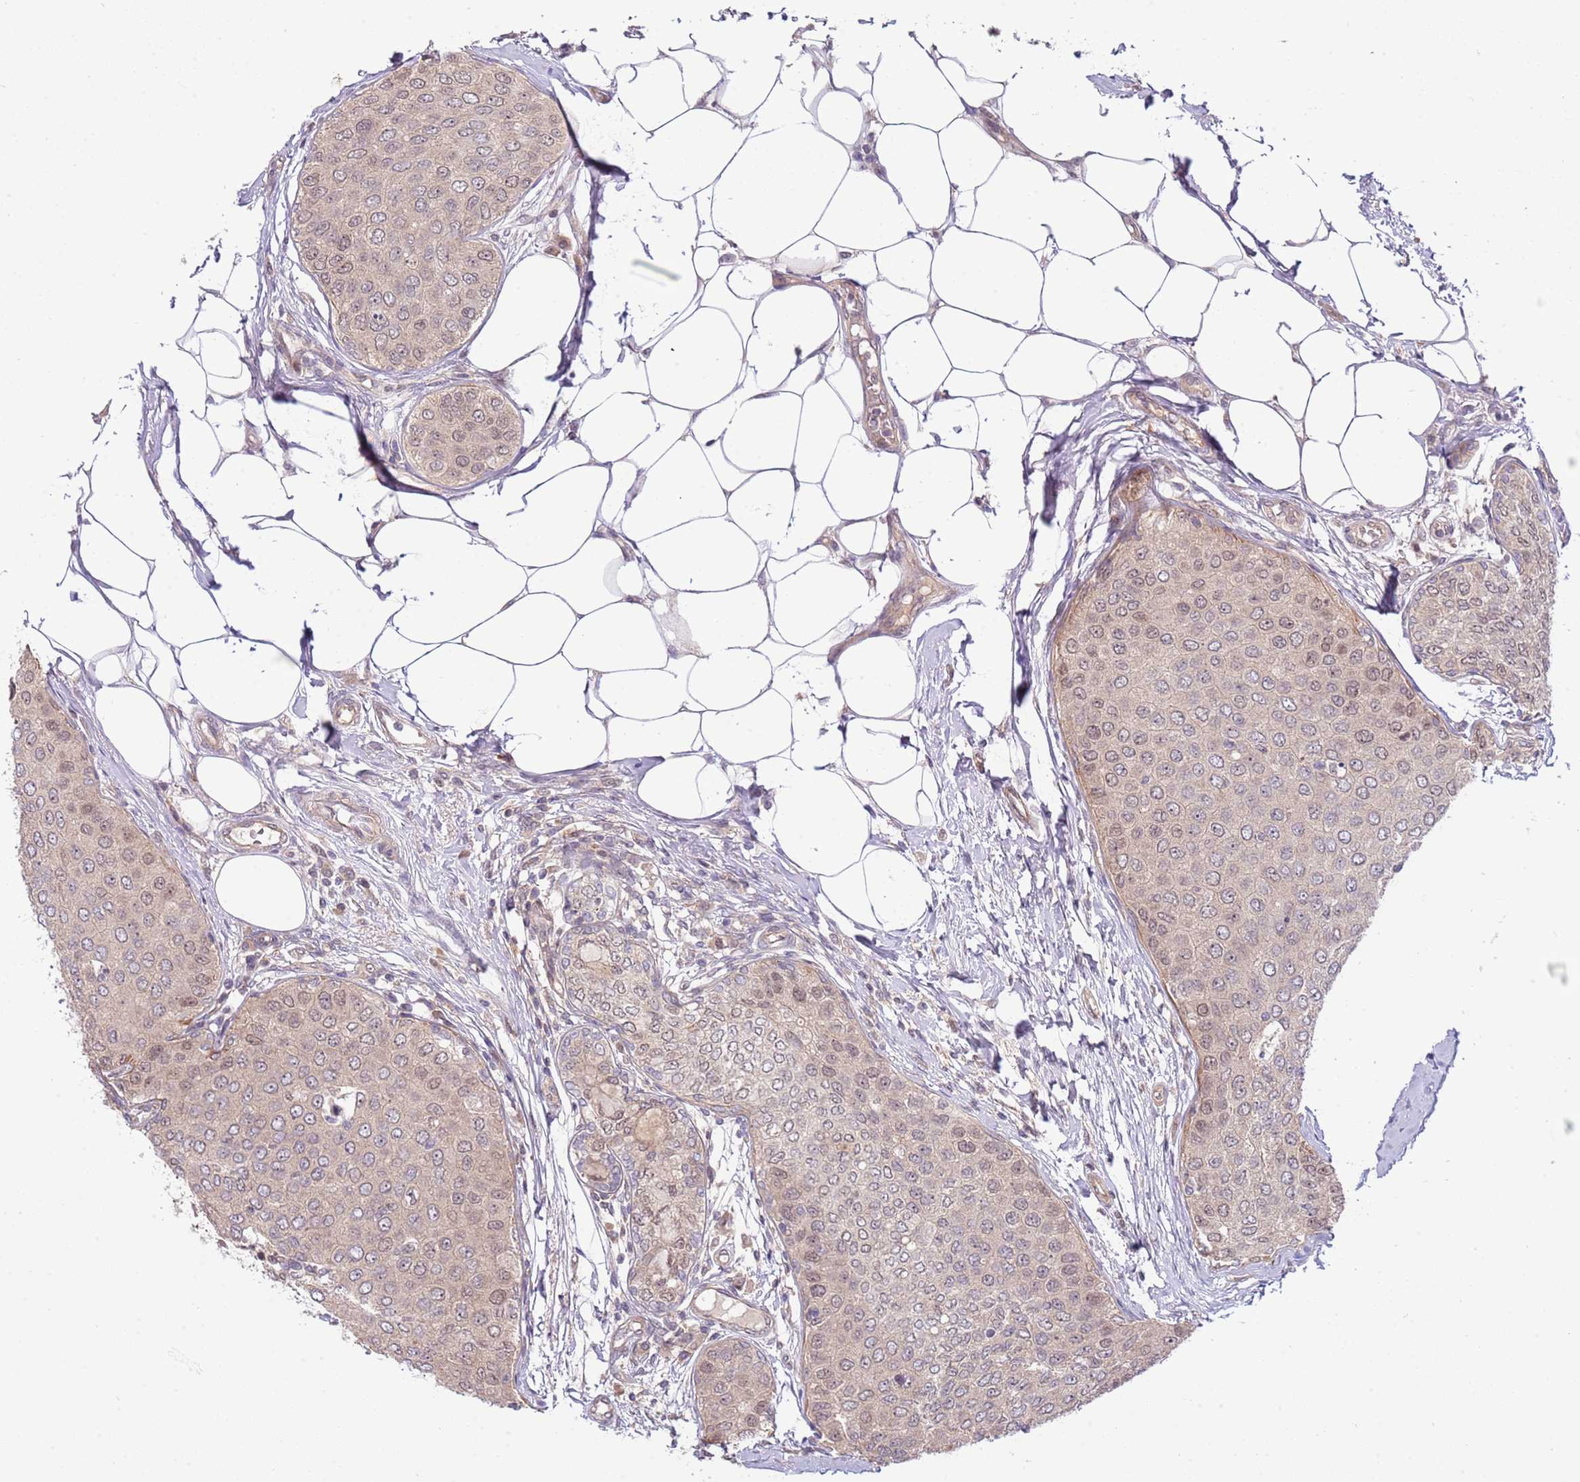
{"staining": {"intensity": "weak", "quantity": ">75%", "location": "cytoplasmic/membranous,nuclear"}, "tissue": "breast cancer", "cell_type": "Tumor cells", "image_type": "cancer", "snomed": [{"axis": "morphology", "description": "Duct carcinoma"}, {"axis": "topography", "description": "Breast"}], "caption": "Intraductal carcinoma (breast) stained with immunohistochemistry (IHC) shows weak cytoplasmic/membranous and nuclear positivity in about >75% of tumor cells. The protein is stained brown, and the nuclei are stained in blue (DAB (3,3'-diaminobenzidine) IHC with brightfield microscopy, high magnification).", "gene": "CHD1", "patient": {"sex": "female", "age": 72}}